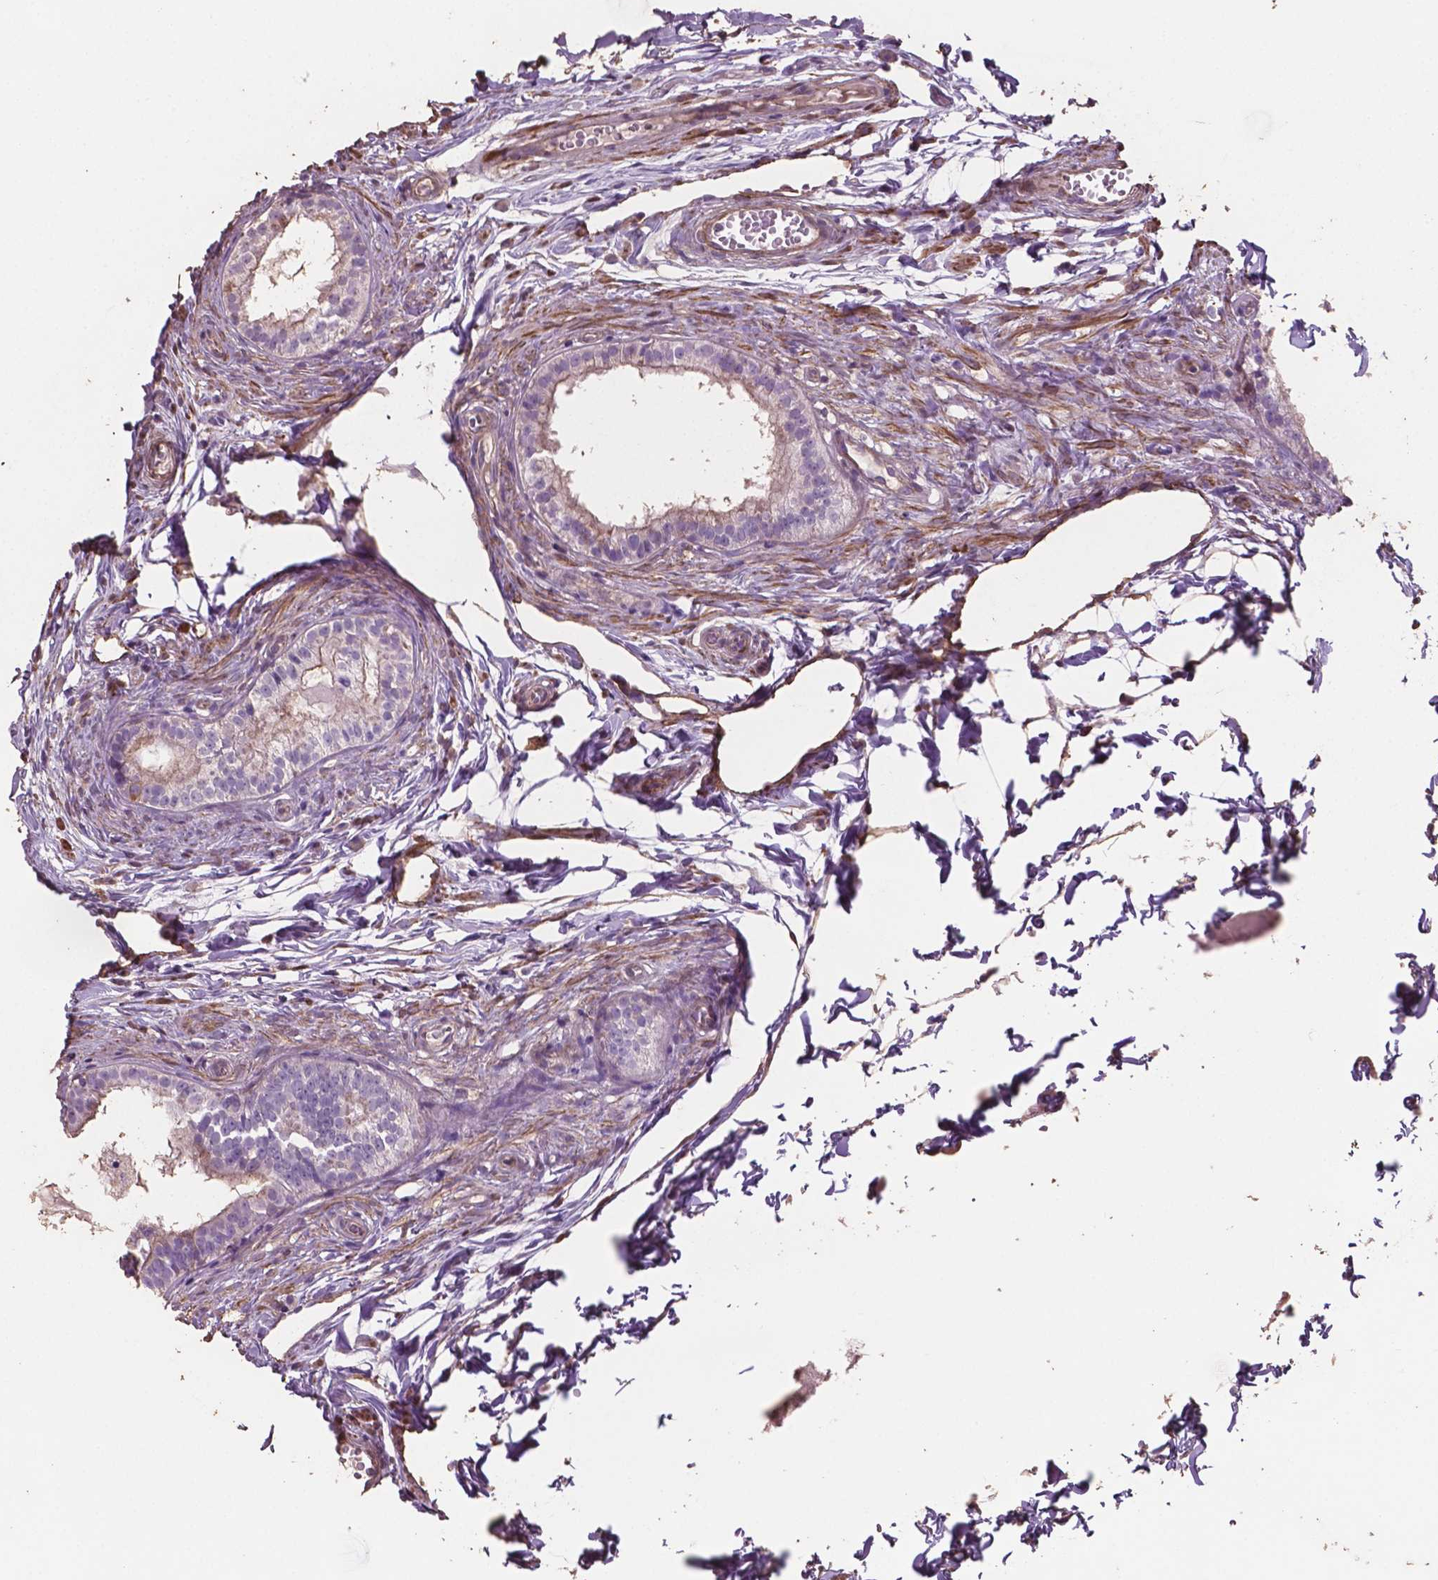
{"staining": {"intensity": "weak", "quantity": "<25%", "location": "cytoplasmic/membranous"}, "tissue": "epididymis", "cell_type": "Glandular cells", "image_type": "normal", "snomed": [{"axis": "morphology", "description": "Normal tissue, NOS"}, {"axis": "topography", "description": "Epididymis"}], "caption": "The histopathology image shows no significant expression in glandular cells of epididymis. Nuclei are stained in blue.", "gene": "COMMD4", "patient": {"sex": "male", "age": 45}}